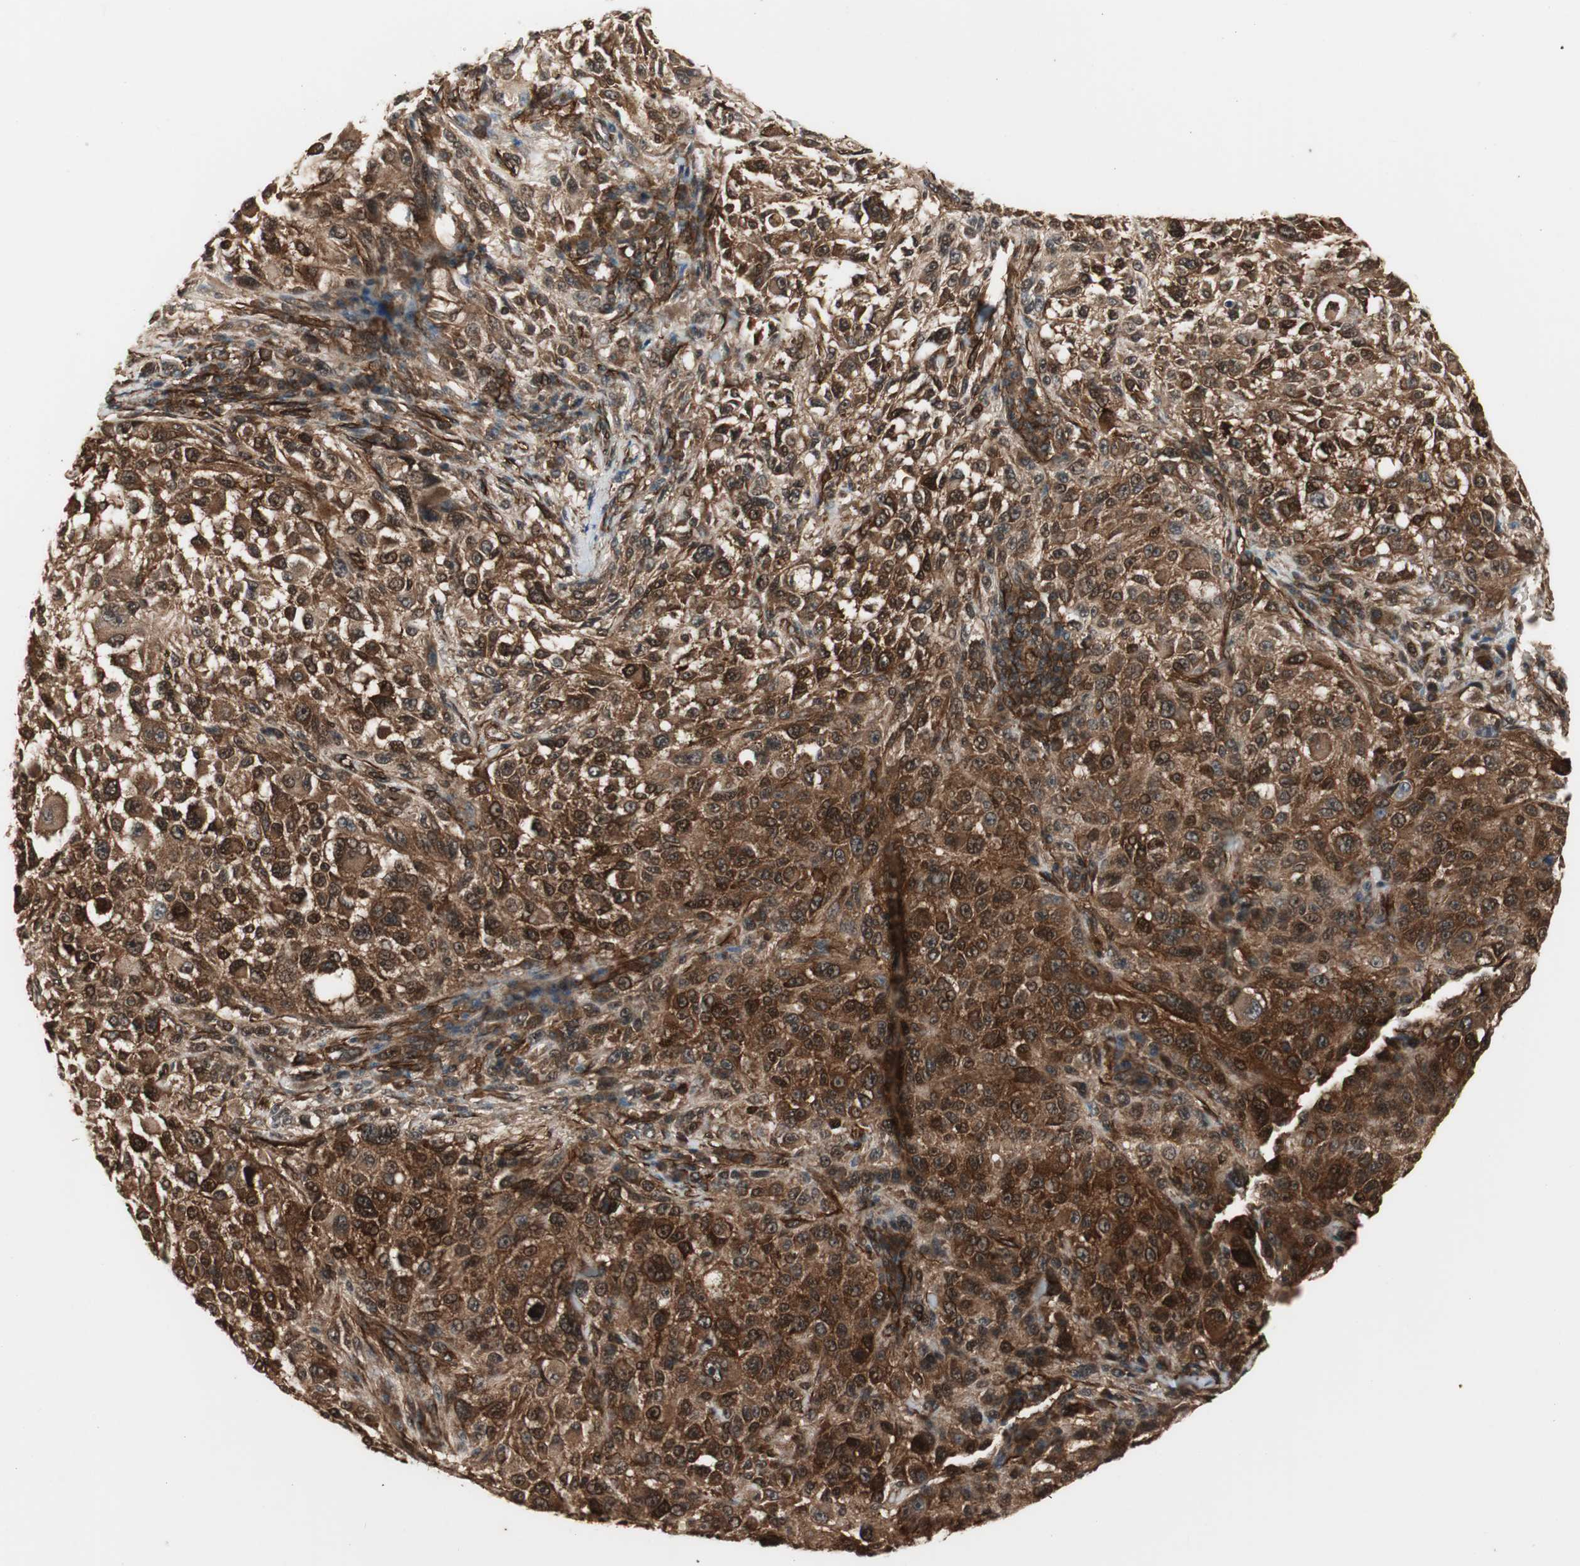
{"staining": {"intensity": "strong", "quantity": ">75%", "location": "cytoplasmic/membranous"}, "tissue": "melanoma", "cell_type": "Tumor cells", "image_type": "cancer", "snomed": [{"axis": "morphology", "description": "Necrosis, NOS"}, {"axis": "morphology", "description": "Malignant melanoma, NOS"}, {"axis": "topography", "description": "Skin"}], "caption": "The photomicrograph reveals staining of melanoma, revealing strong cytoplasmic/membranous protein positivity (brown color) within tumor cells.", "gene": "PTPN11", "patient": {"sex": "female", "age": 87}}